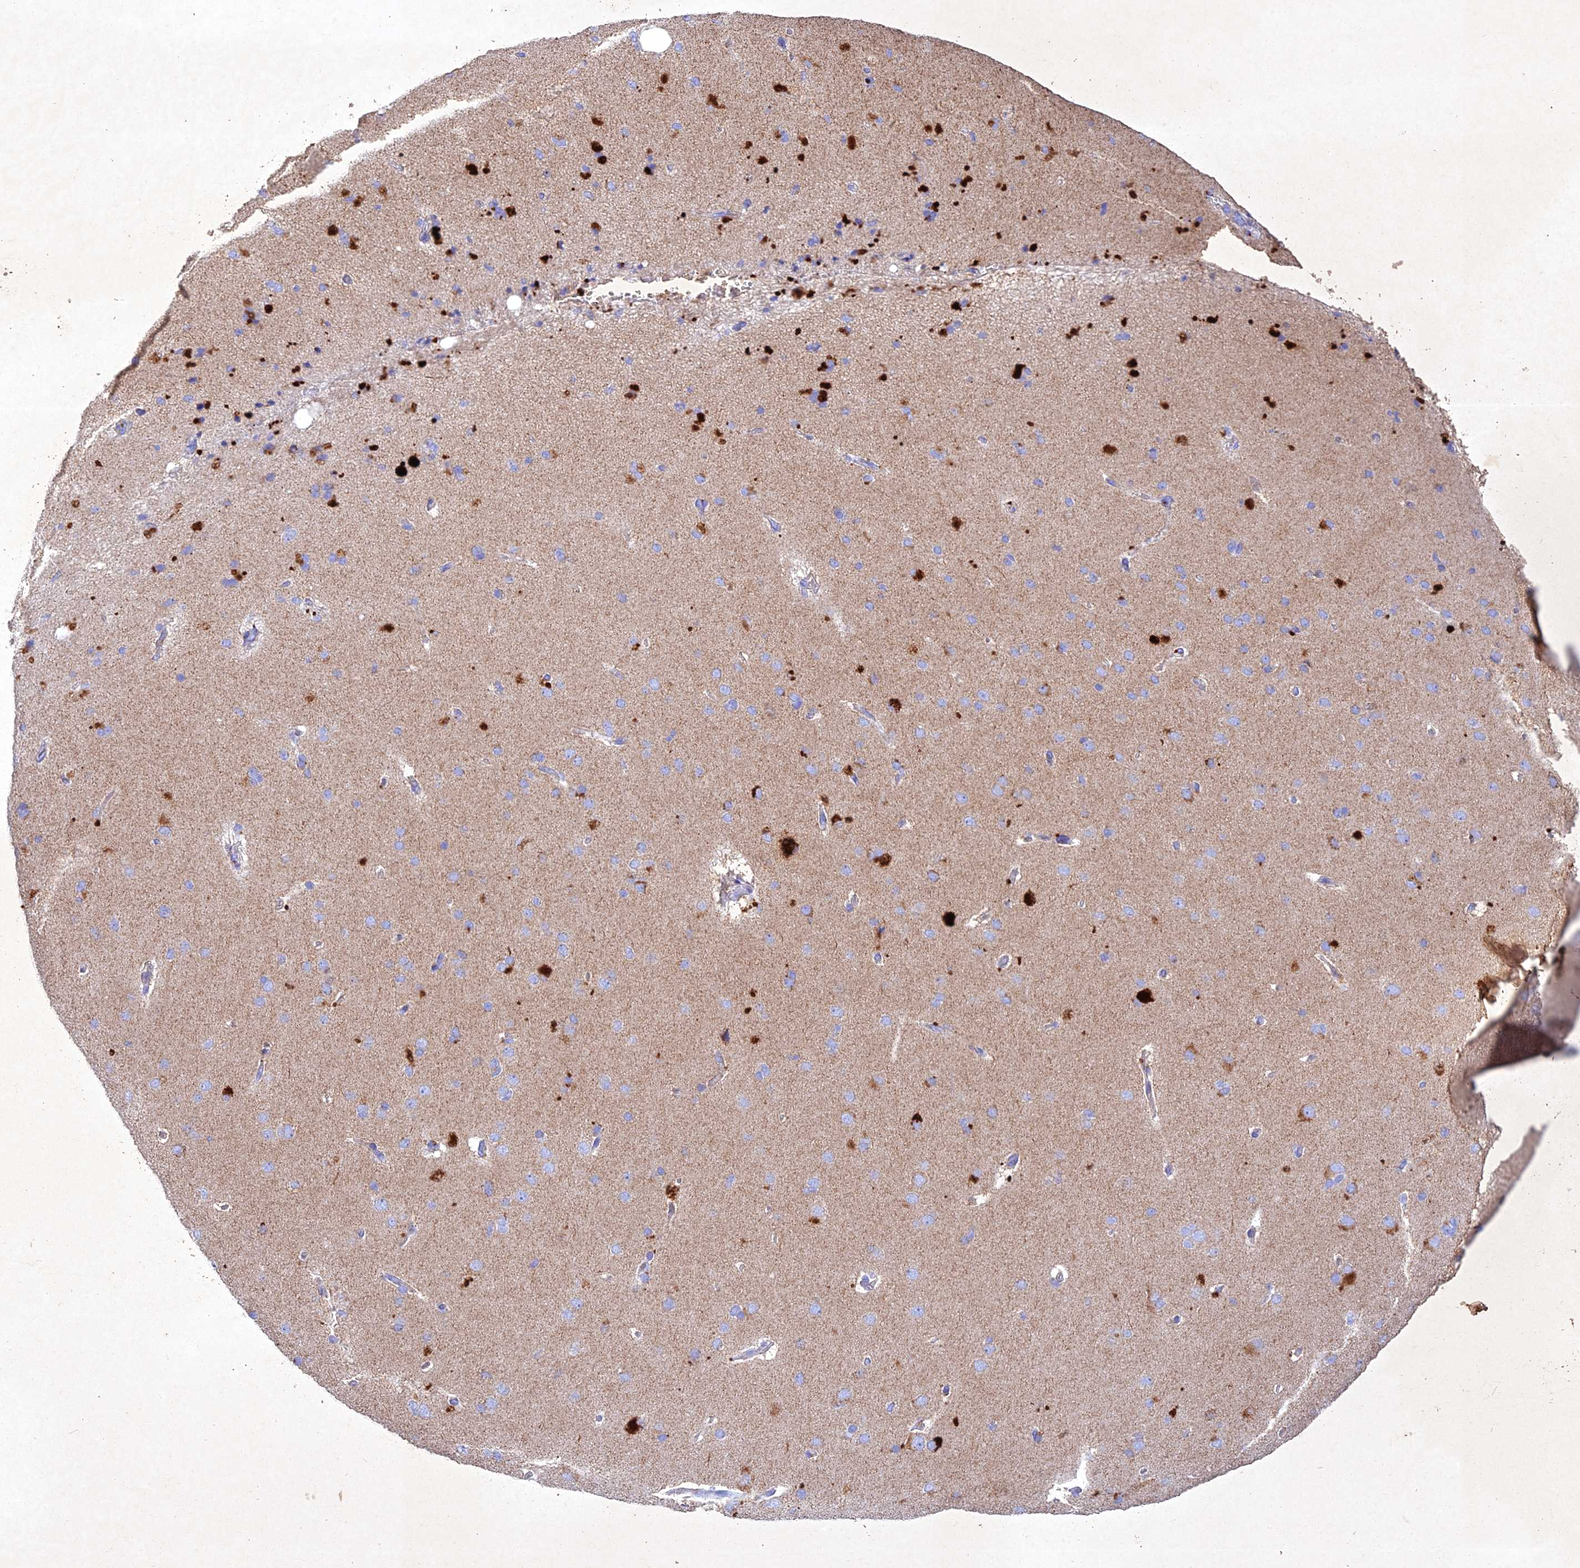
{"staining": {"intensity": "negative", "quantity": "none", "location": "none"}, "tissue": "cerebral cortex", "cell_type": "Endothelial cells", "image_type": "normal", "snomed": [{"axis": "morphology", "description": "Normal tissue, NOS"}, {"axis": "topography", "description": "Cerebral cortex"}], "caption": "Endothelial cells show no significant protein positivity in normal cerebral cortex. (DAB IHC visualized using brightfield microscopy, high magnification).", "gene": "NDUFV1", "patient": {"sex": "male", "age": 62}}